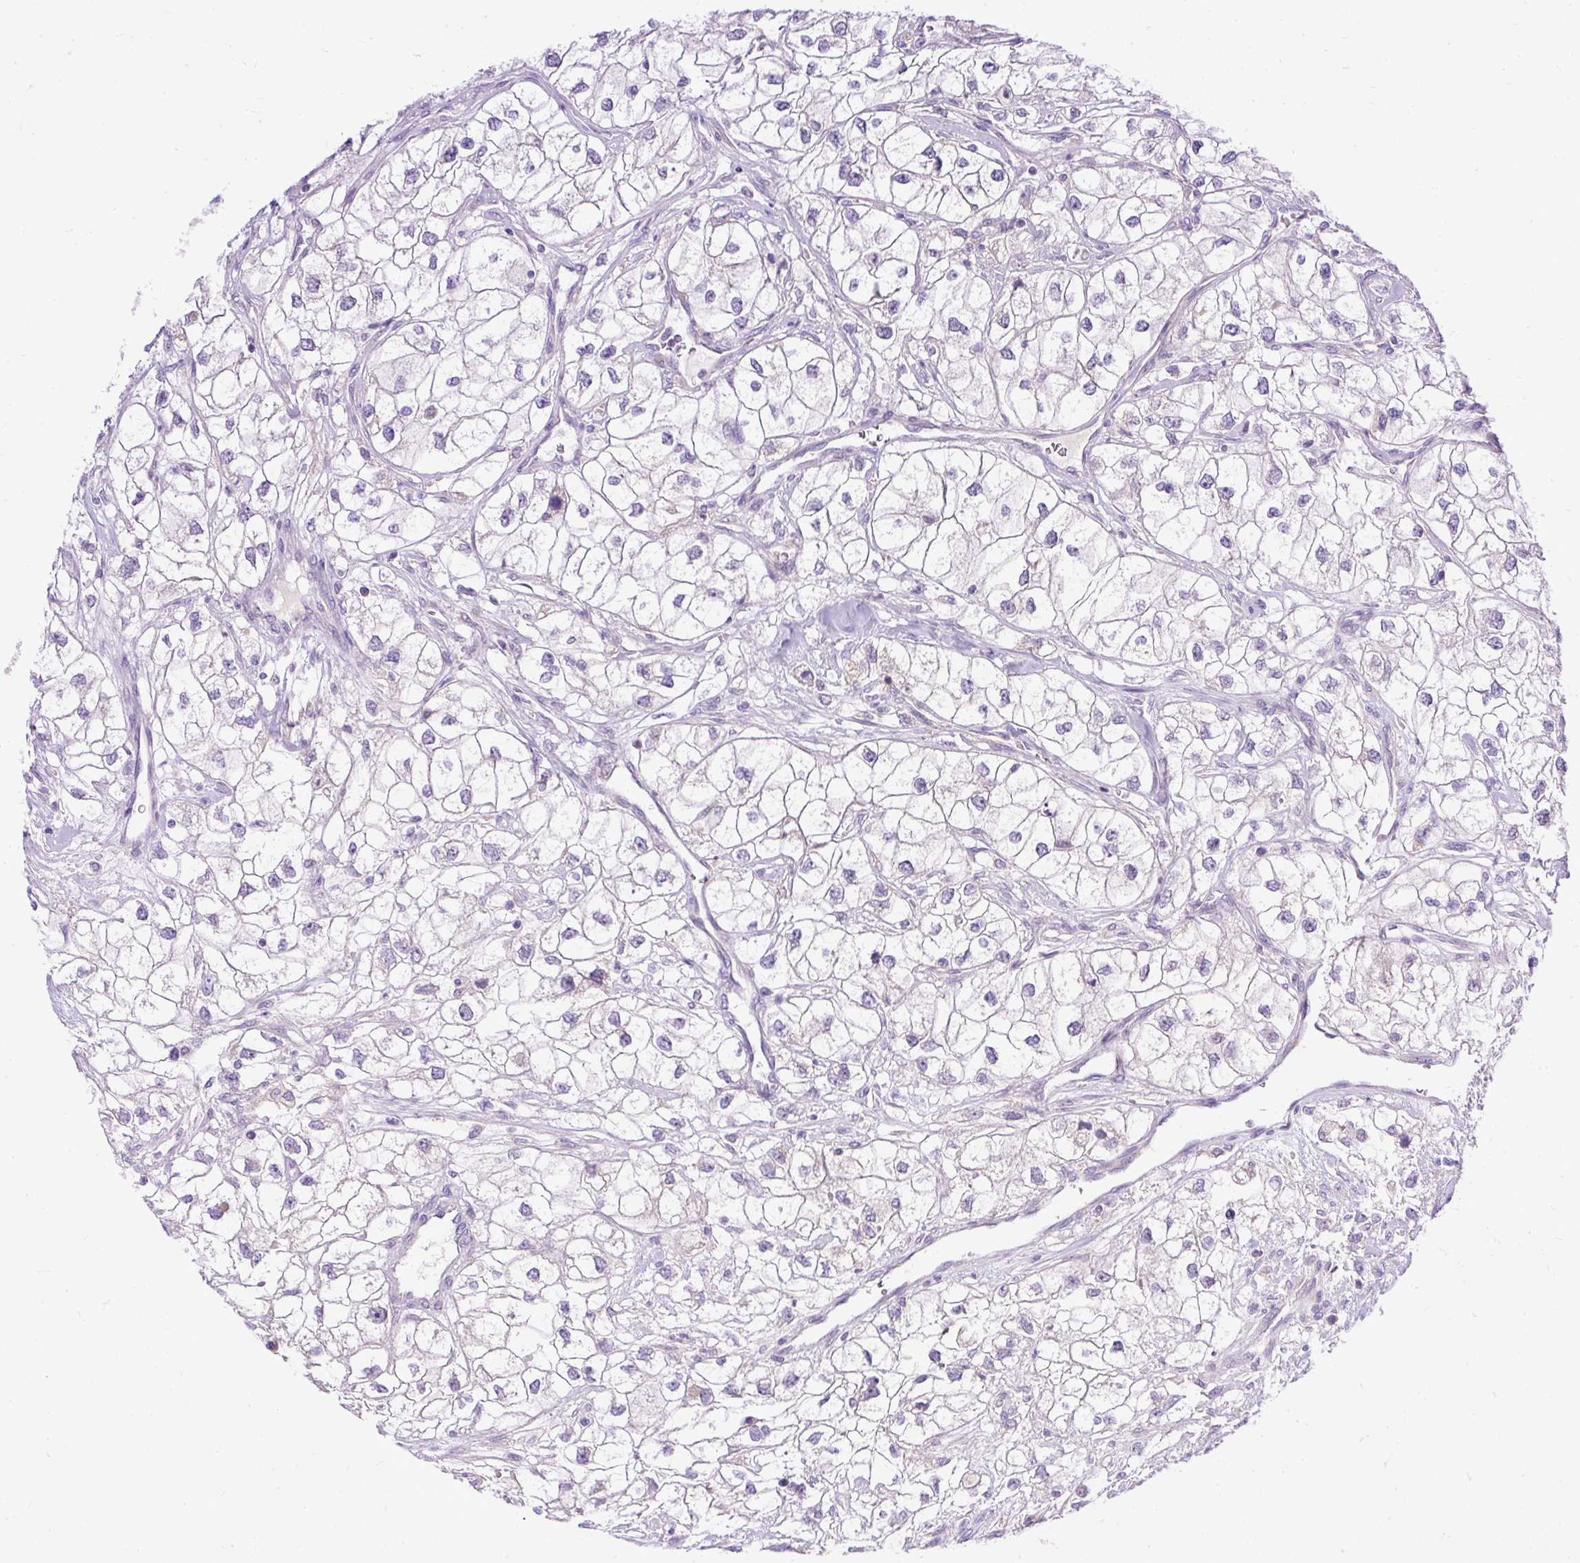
{"staining": {"intensity": "negative", "quantity": "none", "location": "none"}, "tissue": "renal cancer", "cell_type": "Tumor cells", "image_type": "cancer", "snomed": [{"axis": "morphology", "description": "Adenocarcinoma, NOS"}, {"axis": "topography", "description": "Kidney"}], "caption": "High power microscopy micrograph of an immunohistochemistry image of renal adenocarcinoma, revealing no significant staining in tumor cells. Nuclei are stained in blue.", "gene": "AMFR", "patient": {"sex": "male", "age": 59}}